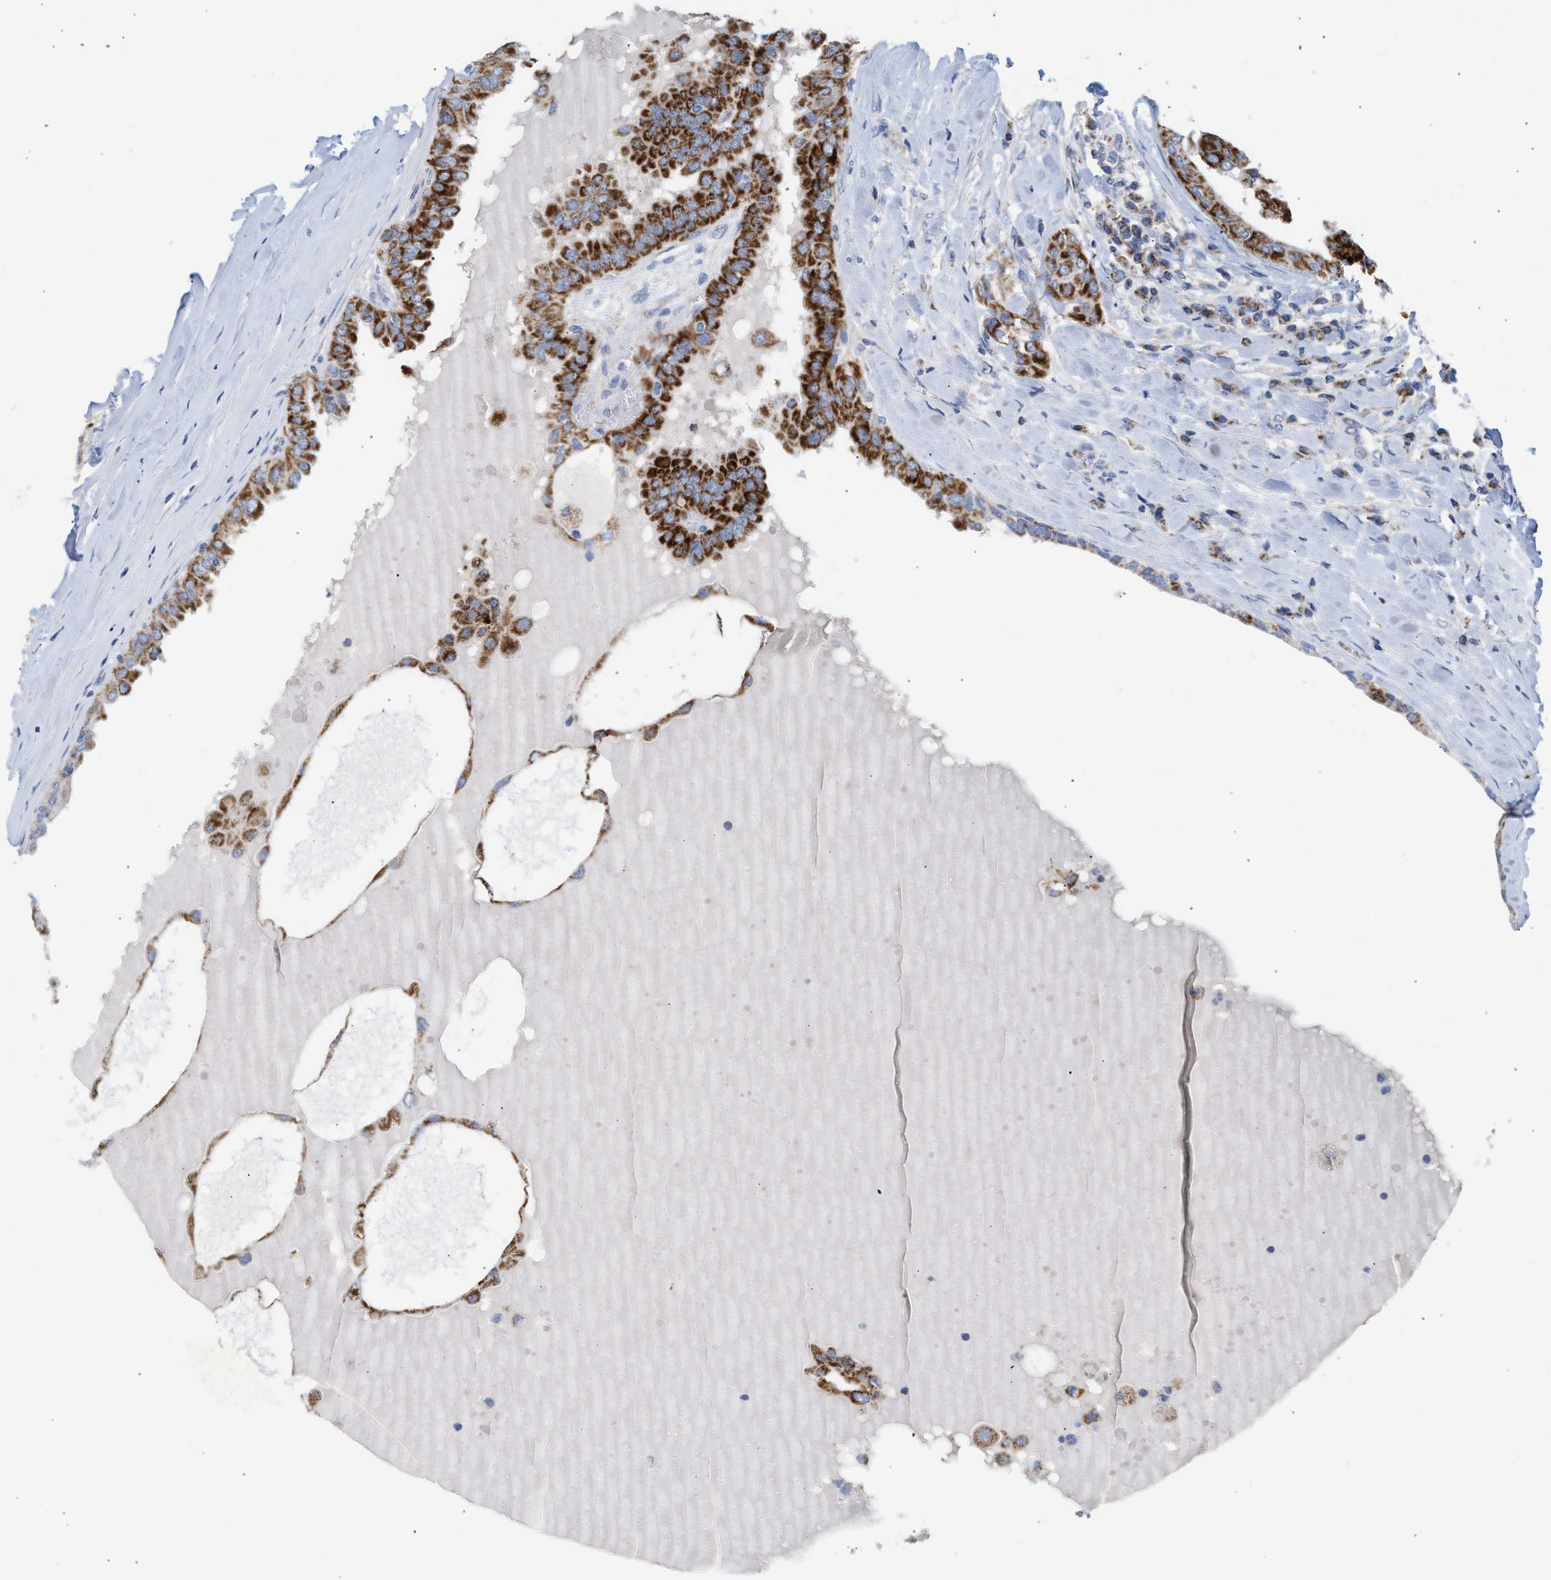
{"staining": {"intensity": "strong", "quantity": ">75%", "location": "cytoplasmic/membranous"}, "tissue": "thyroid cancer", "cell_type": "Tumor cells", "image_type": "cancer", "snomed": [{"axis": "morphology", "description": "Papillary adenocarcinoma, NOS"}, {"axis": "topography", "description": "Thyroid gland"}], "caption": "Brown immunohistochemical staining in human thyroid cancer (papillary adenocarcinoma) demonstrates strong cytoplasmic/membranous expression in approximately >75% of tumor cells.", "gene": "ACOT13", "patient": {"sex": "male", "age": 33}}